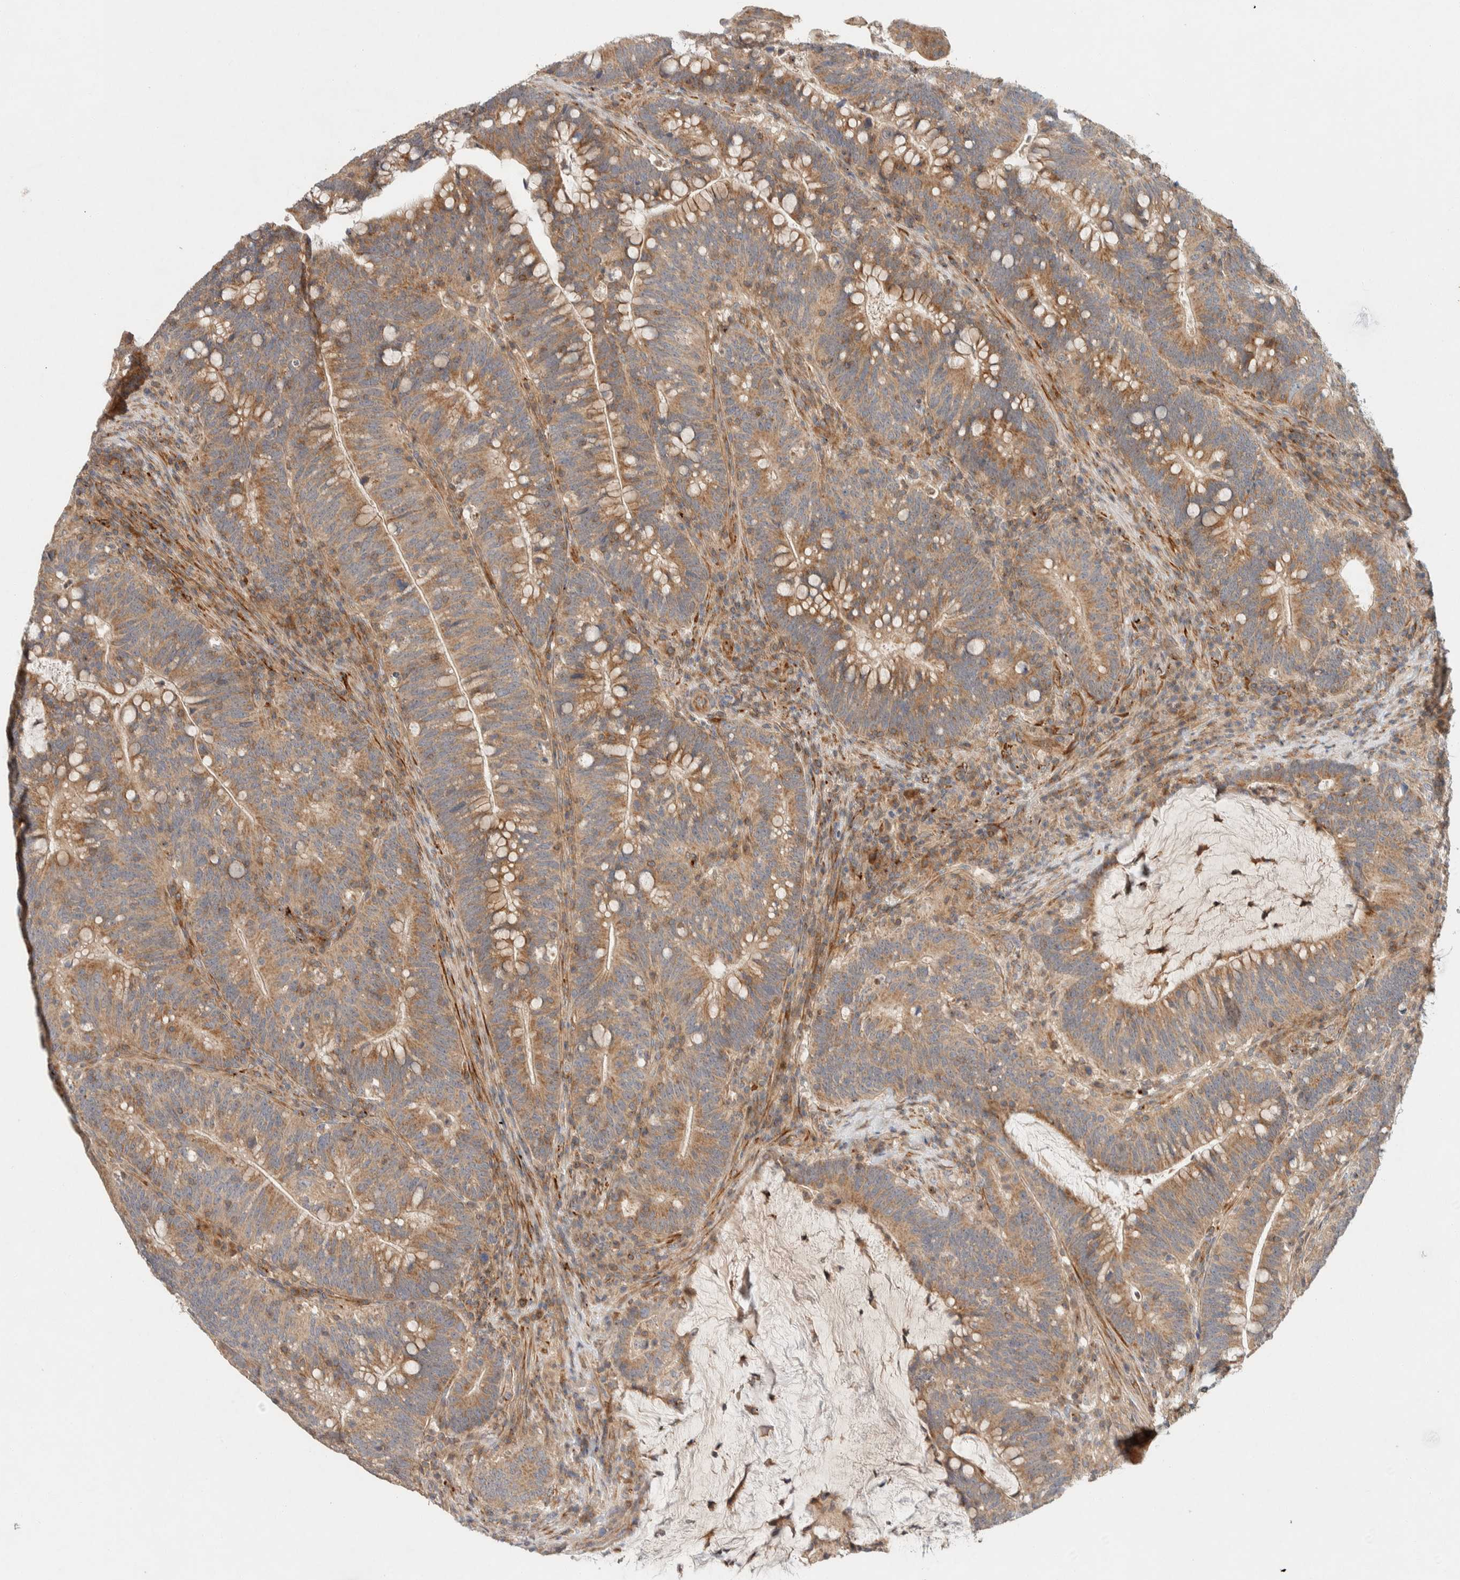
{"staining": {"intensity": "moderate", "quantity": ">75%", "location": "cytoplasmic/membranous"}, "tissue": "colorectal cancer", "cell_type": "Tumor cells", "image_type": "cancer", "snomed": [{"axis": "morphology", "description": "Adenocarcinoma, NOS"}, {"axis": "topography", "description": "Colon"}], "caption": "IHC of human colorectal adenocarcinoma shows medium levels of moderate cytoplasmic/membranous staining in approximately >75% of tumor cells.", "gene": "KIF9", "patient": {"sex": "female", "age": 66}}